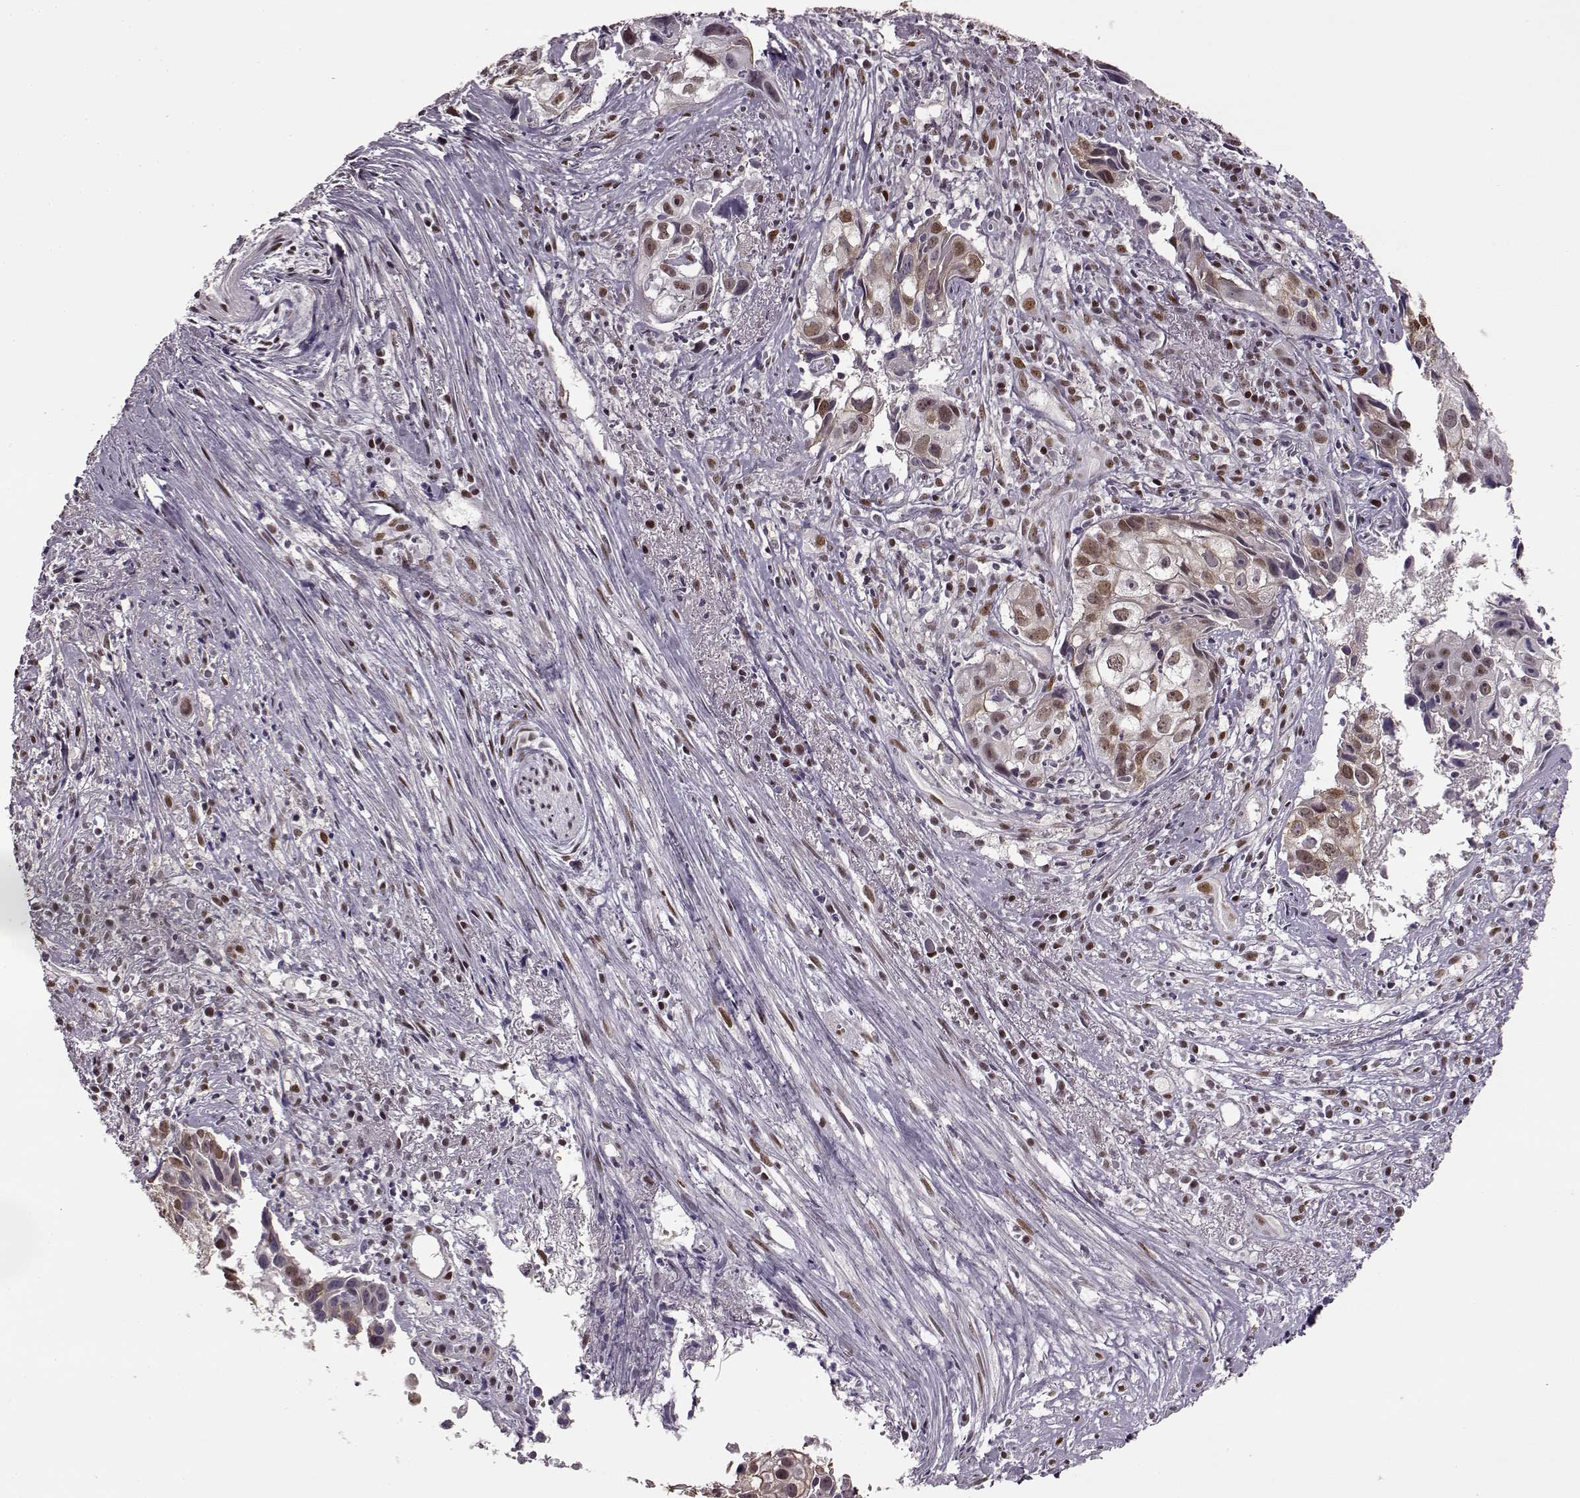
{"staining": {"intensity": "weak", "quantity": ">75%", "location": "nuclear"}, "tissue": "cervical cancer", "cell_type": "Tumor cells", "image_type": "cancer", "snomed": [{"axis": "morphology", "description": "Squamous cell carcinoma, NOS"}, {"axis": "topography", "description": "Cervix"}], "caption": "Cervical cancer (squamous cell carcinoma) stained with IHC reveals weak nuclear staining in about >75% of tumor cells.", "gene": "FTO", "patient": {"sex": "female", "age": 53}}